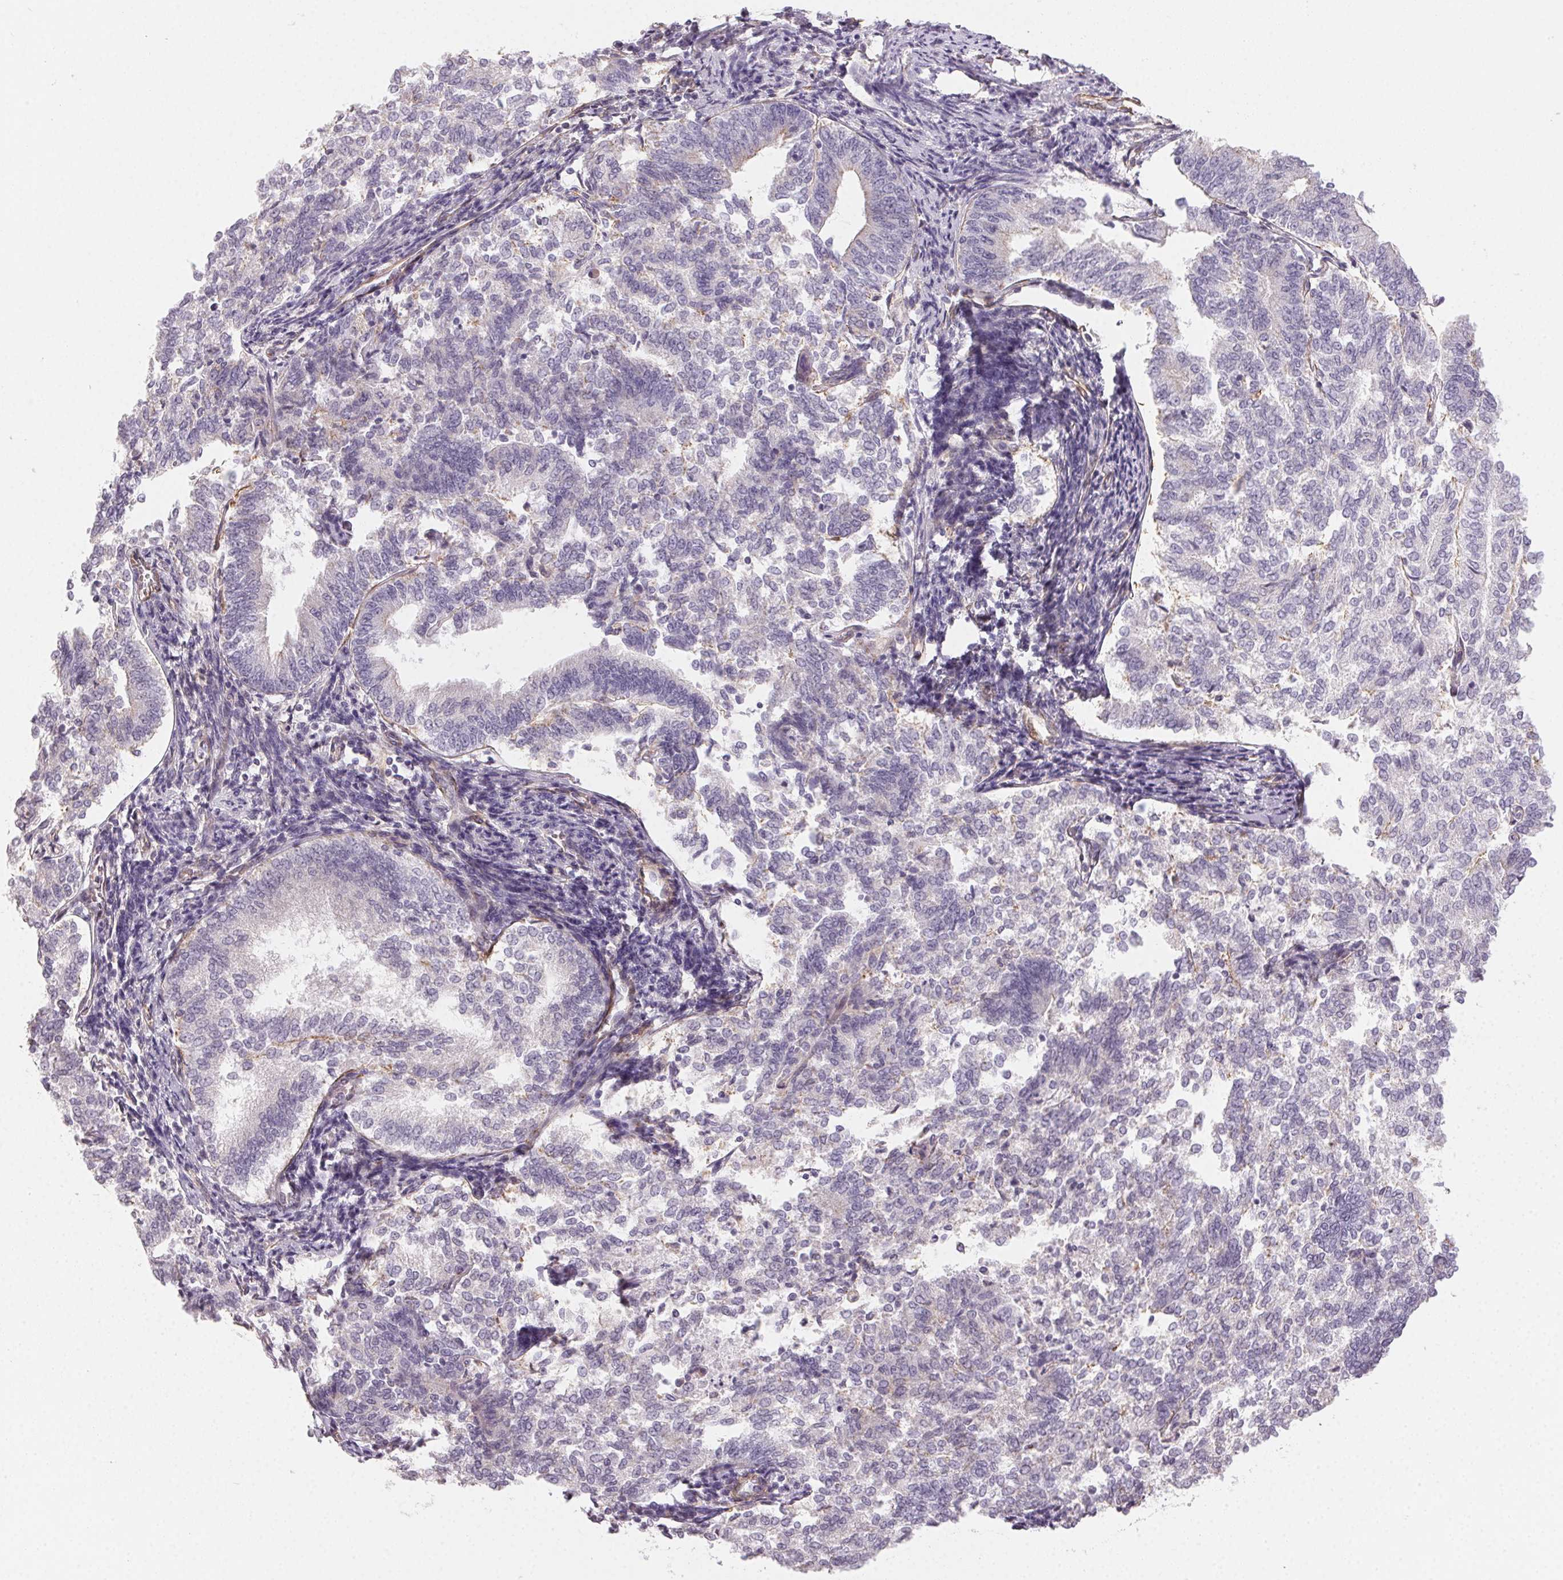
{"staining": {"intensity": "negative", "quantity": "none", "location": "none"}, "tissue": "endometrial cancer", "cell_type": "Tumor cells", "image_type": "cancer", "snomed": [{"axis": "morphology", "description": "Adenocarcinoma, NOS"}, {"axis": "topography", "description": "Endometrium"}], "caption": "Immunohistochemistry of endometrial cancer shows no positivity in tumor cells.", "gene": "PLA2G4F", "patient": {"sex": "female", "age": 65}}